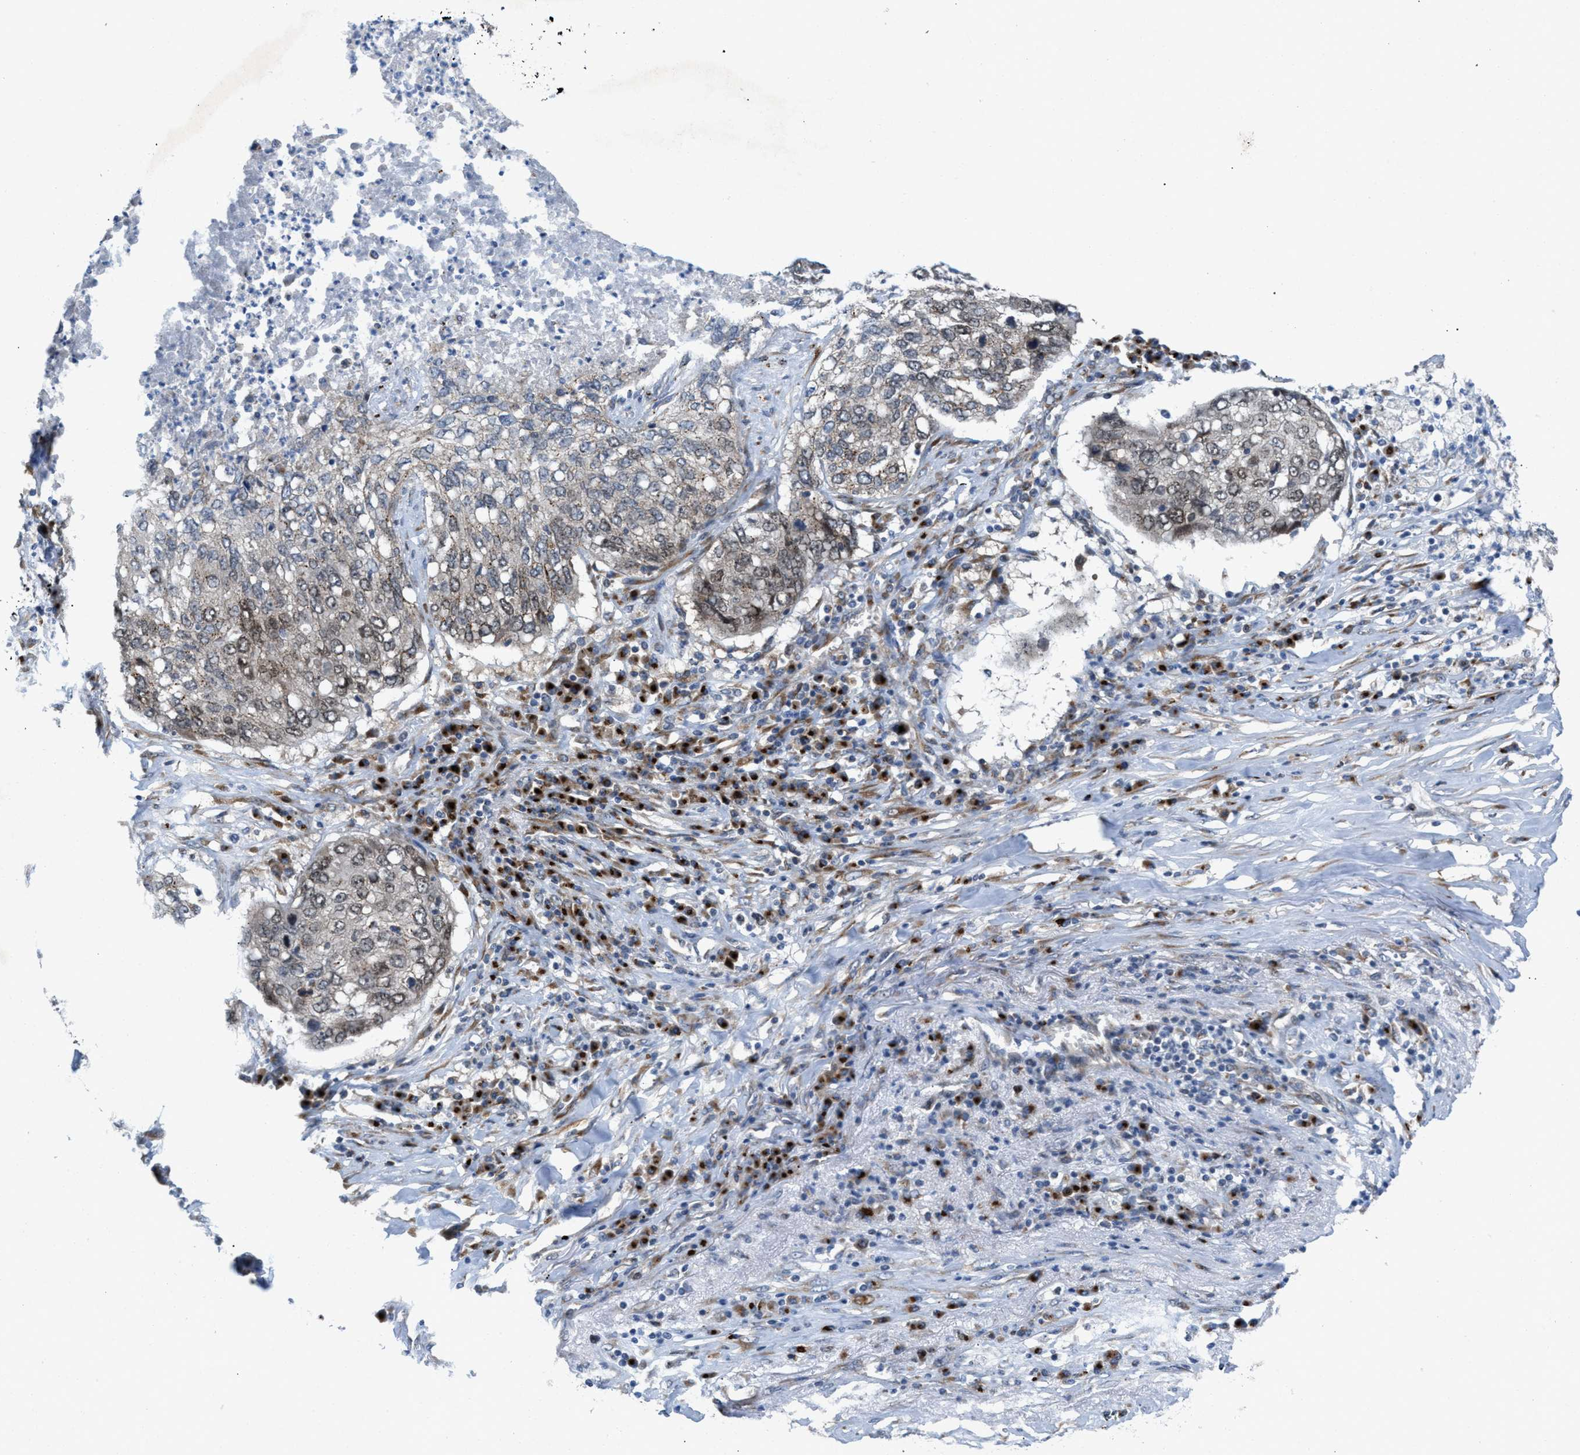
{"staining": {"intensity": "weak", "quantity": "<25%", "location": "cytoplasmic/membranous"}, "tissue": "lung cancer", "cell_type": "Tumor cells", "image_type": "cancer", "snomed": [{"axis": "morphology", "description": "Squamous cell carcinoma, NOS"}, {"axis": "topography", "description": "Lung"}], "caption": "Immunohistochemistry (IHC) micrograph of human lung cancer stained for a protein (brown), which reveals no staining in tumor cells.", "gene": "SLC38A10", "patient": {"sex": "female", "age": 63}}